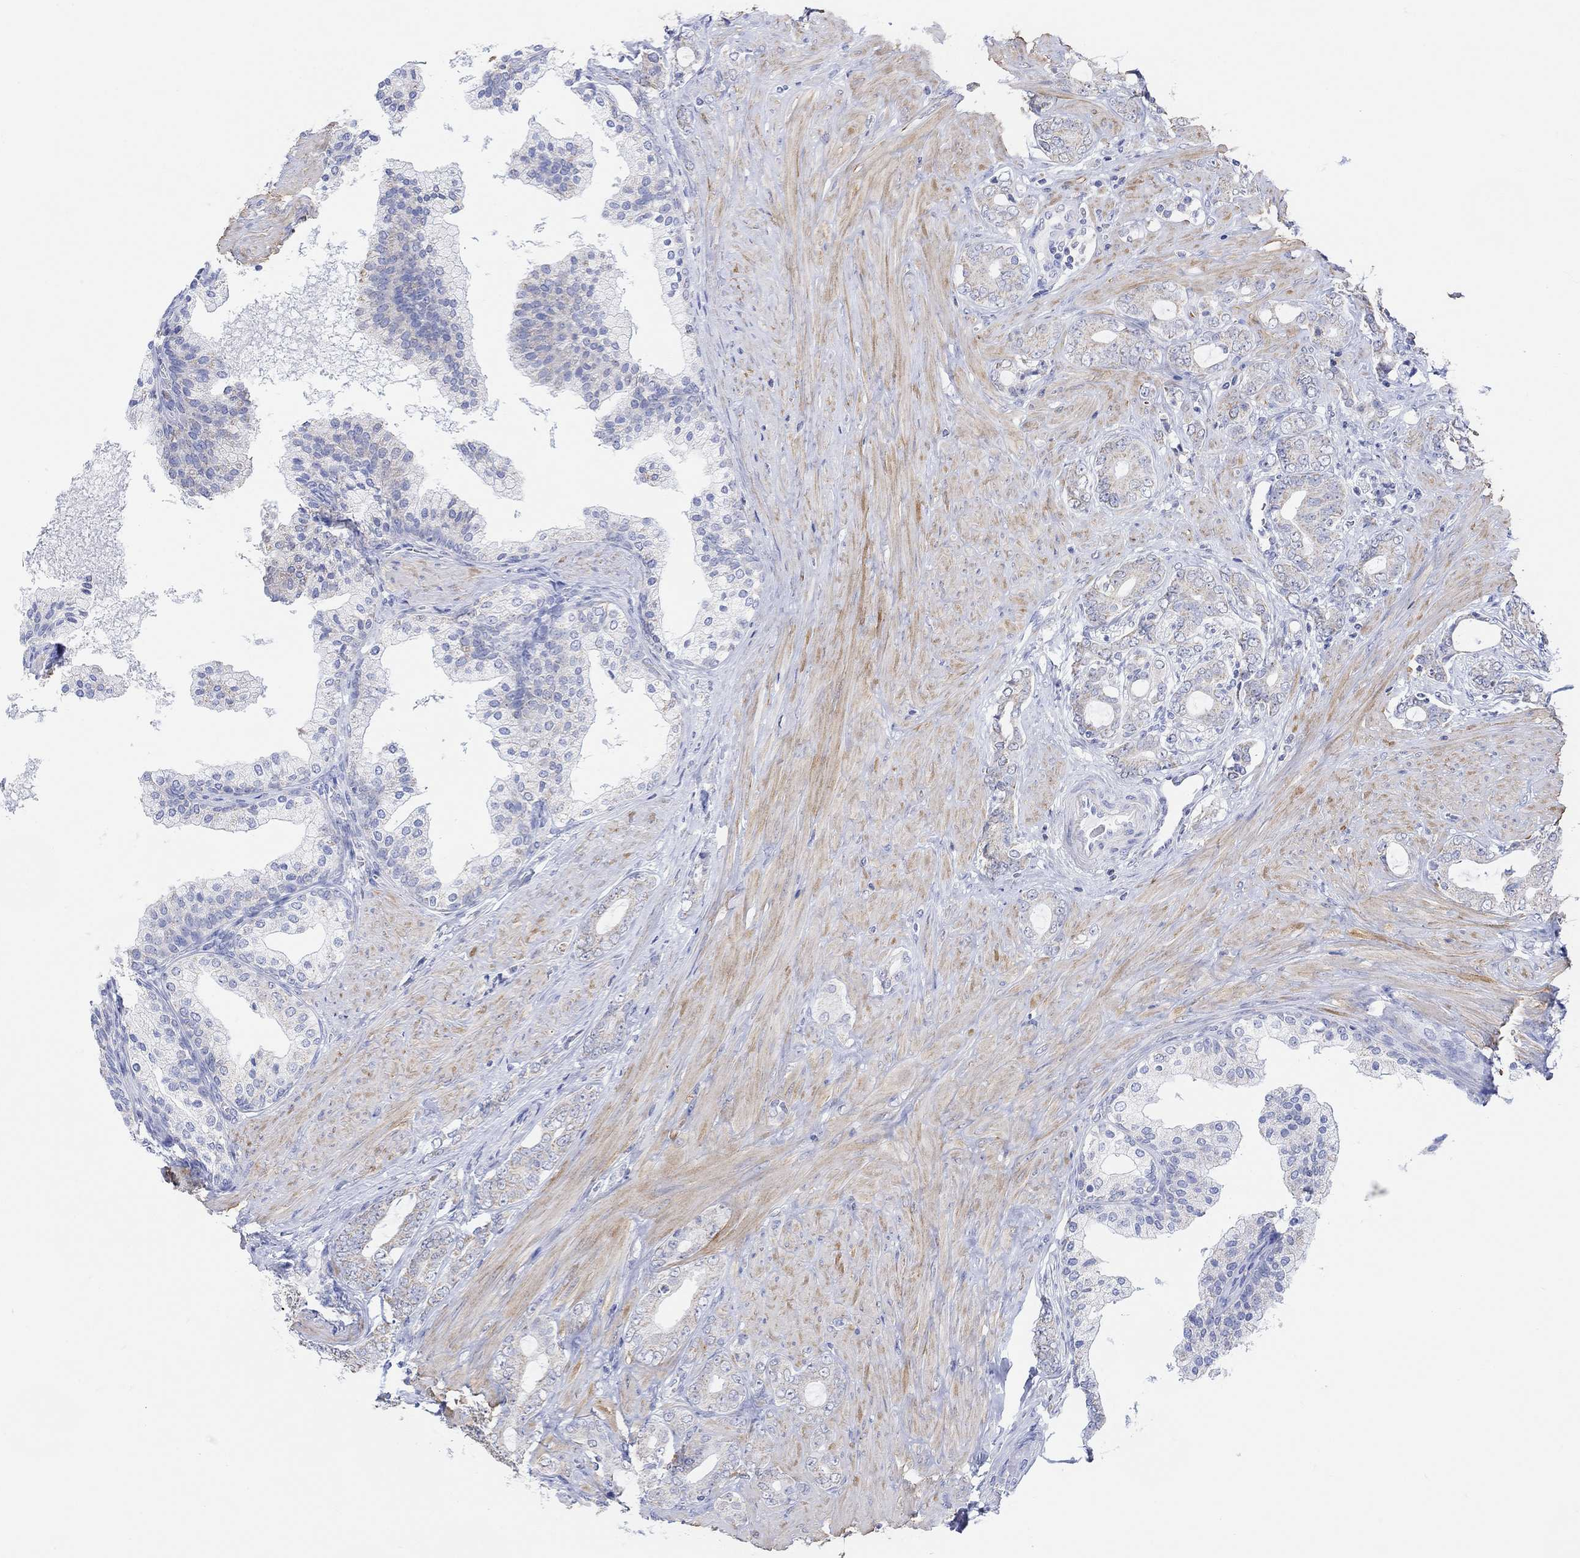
{"staining": {"intensity": "weak", "quantity": "<25%", "location": "cytoplasmic/membranous"}, "tissue": "prostate cancer", "cell_type": "Tumor cells", "image_type": "cancer", "snomed": [{"axis": "morphology", "description": "Adenocarcinoma, NOS"}, {"axis": "topography", "description": "Prostate"}], "caption": "High power microscopy histopathology image of an immunohistochemistry photomicrograph of adenocarcinoma (prostate), revealing no significant staining in tumor cells.", "gene": "SYT12", "patient": {"sex": "male", "age": 55}}